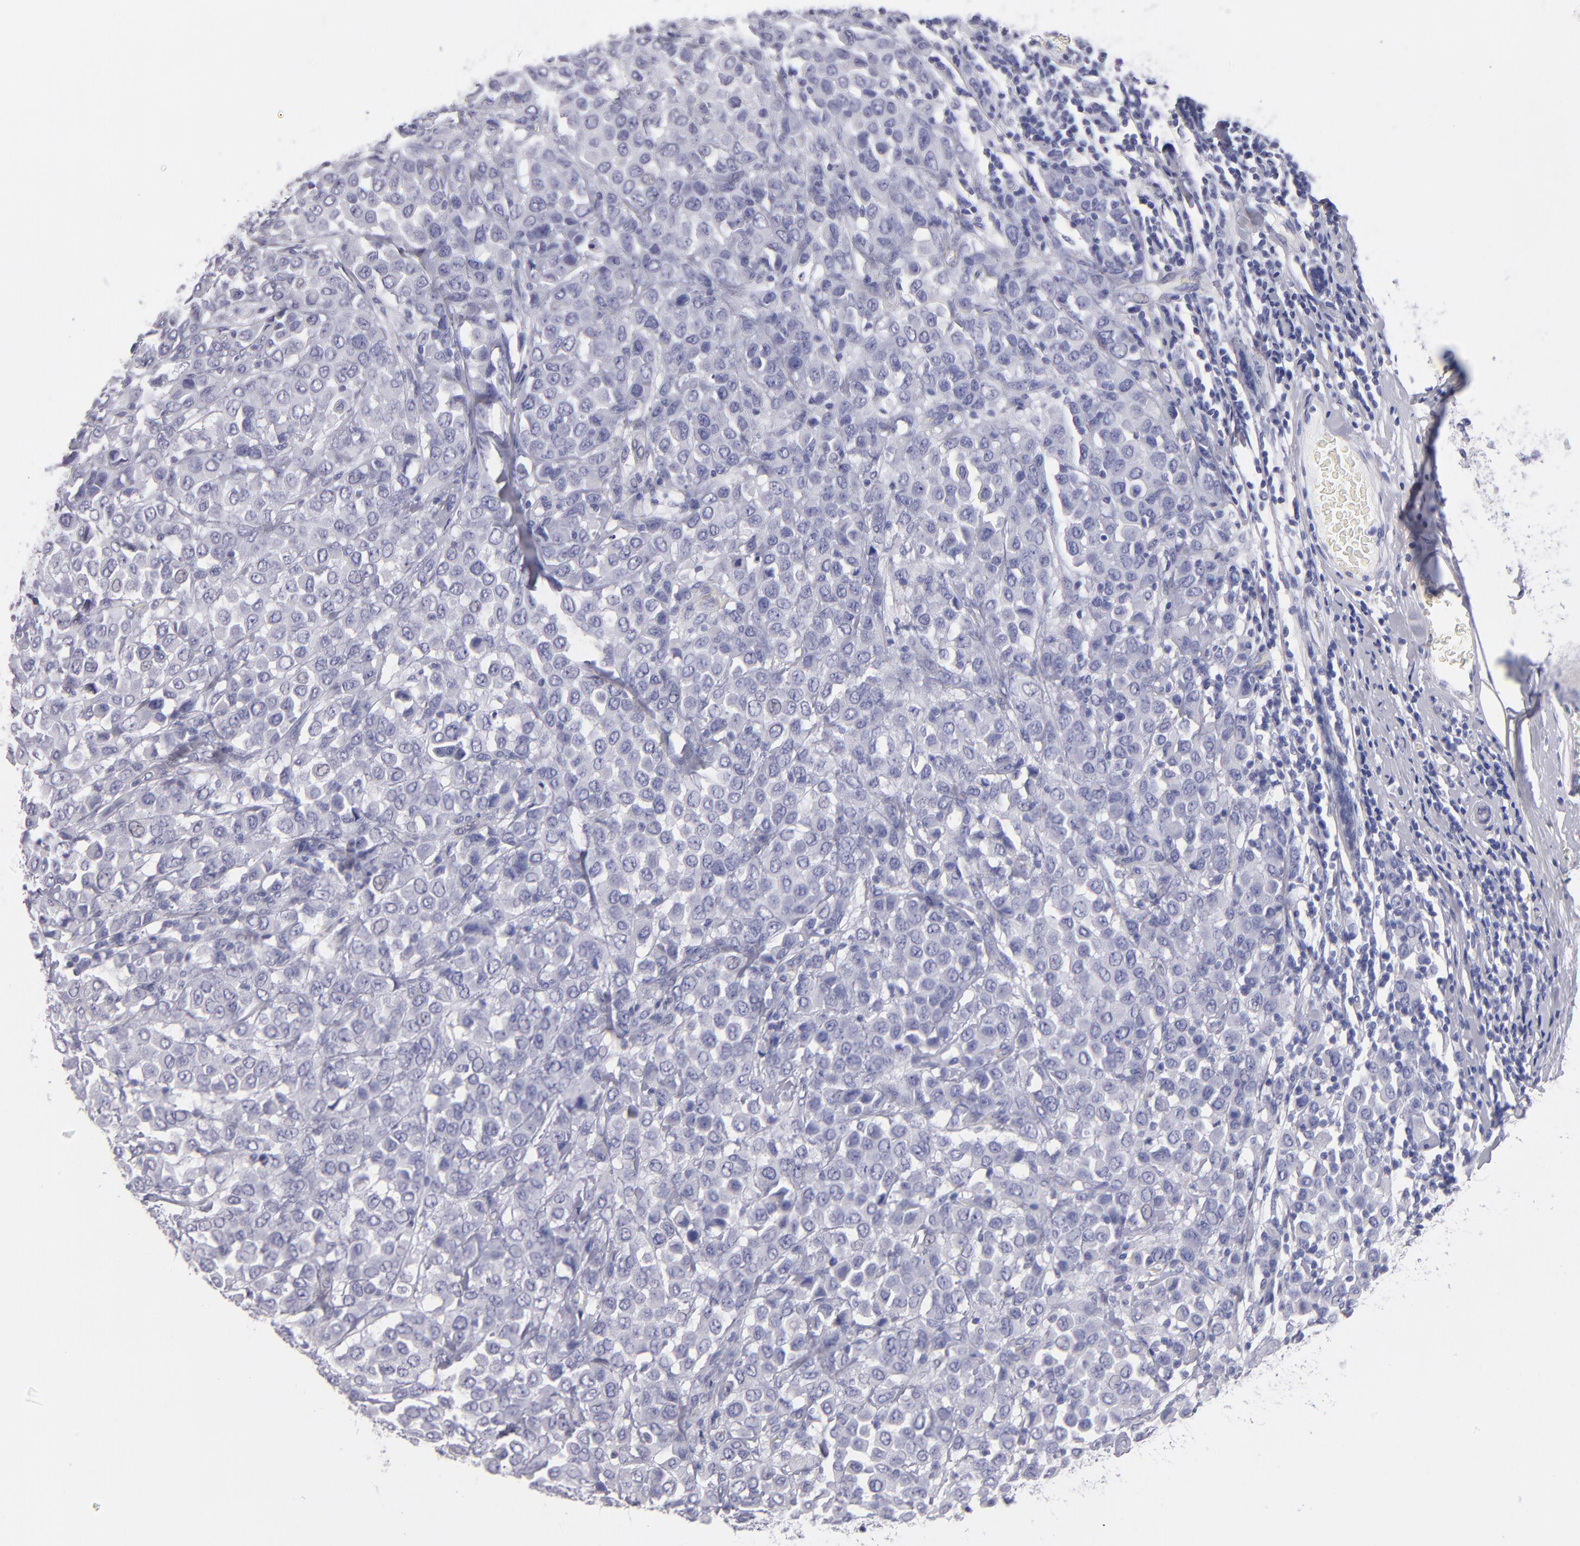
{"staining": {"intensity": "negative", "quantity": "none", "location": "none"}, "tissue": "breast cancer", "cell_type": "Tumor cells", "image_type": "cancer", "snomed": [{"axis": "morphology", "description": "Duct carcinoma"}, {"axis": "topography", "description": "Breast"}], "caption": "High power microscopy histopathology image of an immunohistochemistry (IHC) image of breast intraductal carcinoma, revealing no significant staining in tumor cells. (DAB immunohistochemistry visualized using brightfield microscopy, high magnification).", "gene": "MB", "patient": {"sex": "female", "age": 61}}